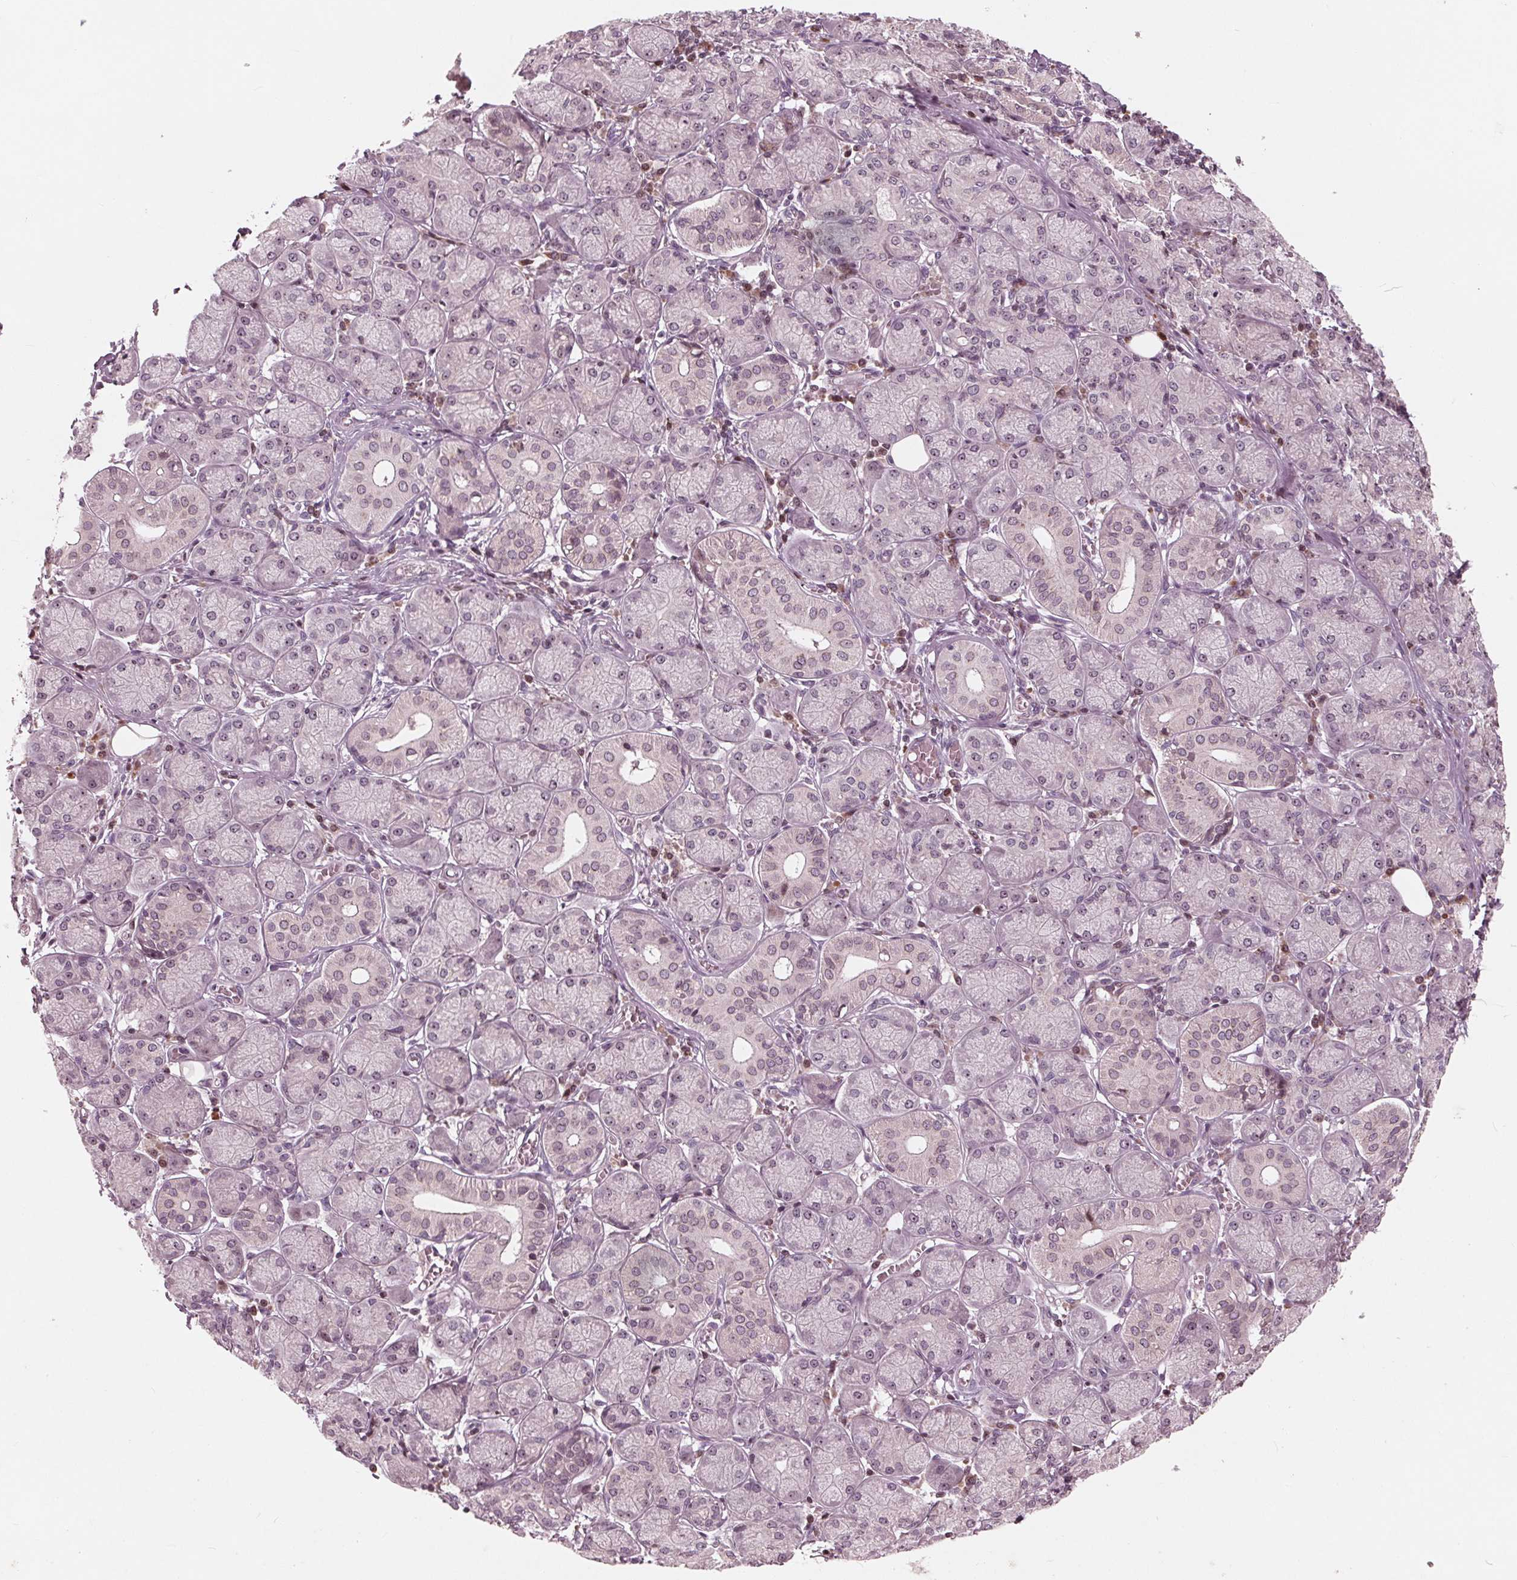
{"staining": {"intensity": "moderate", "quantity": "<25%", "location": "cytoplasmic/membranous,nuclear"}, "tissue": "salivary gland", "cell_type": "Glandular cells", "image_type": "normal", "snomed": [{"axis": "morphology", "description": "Normal tissue, NOS"}, {"axis": "topography", "description": "Salivary gland"}, {"axis": "topography", "description": "Peripheral nerve tissue"}], "caption": "An immunohistochemistry photomicrograph of unremarkable tissue is shown. Protein staining in brown labels moderate cytoplasmic/membranous,nuclear positivity in salivary gland within glandular cells.", "gene": "NUP210", "patient": {"sex": "female", "age": 24}}